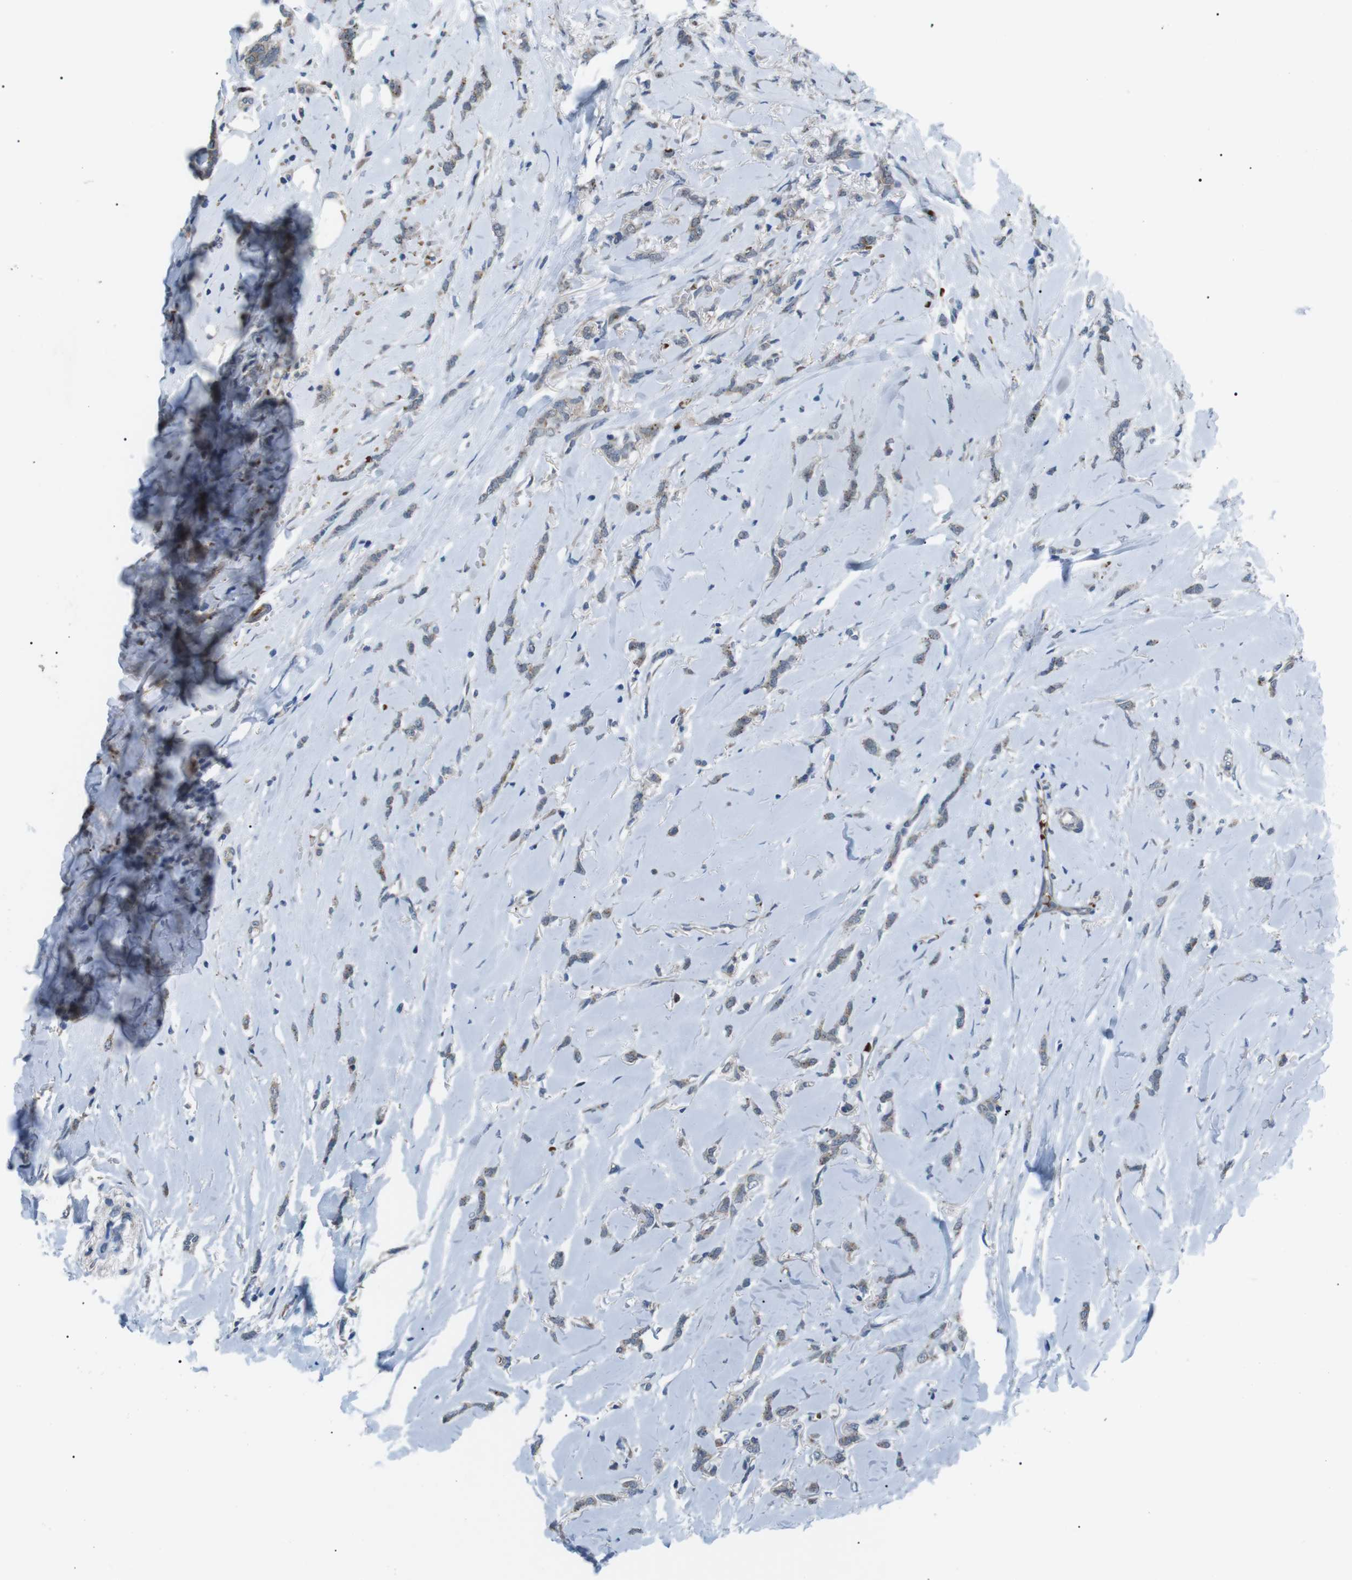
{"staining": {"intensity": "negative", "quantity": "none", "location": "none"}, "tissue": "breast cancer", "cell_type": "Tumor cells", "image_type": "cancer", "snomed": [{"axis": "morphology", "description": "Lobular carcinoma"}, {"axis": "topography", "description": "Skin"}, {"axis": "topography", "description": "Breast"}], "caption": "Immunohistochemistry micrograph of human breast cancer stained for a protein (brown), which reveals no staining in tumor cells. (DAB immunohistochemistry with hematoxylin counter stain).", "gene": "B4GALNT2", "patient": {"sex": "female", "age": 46}}